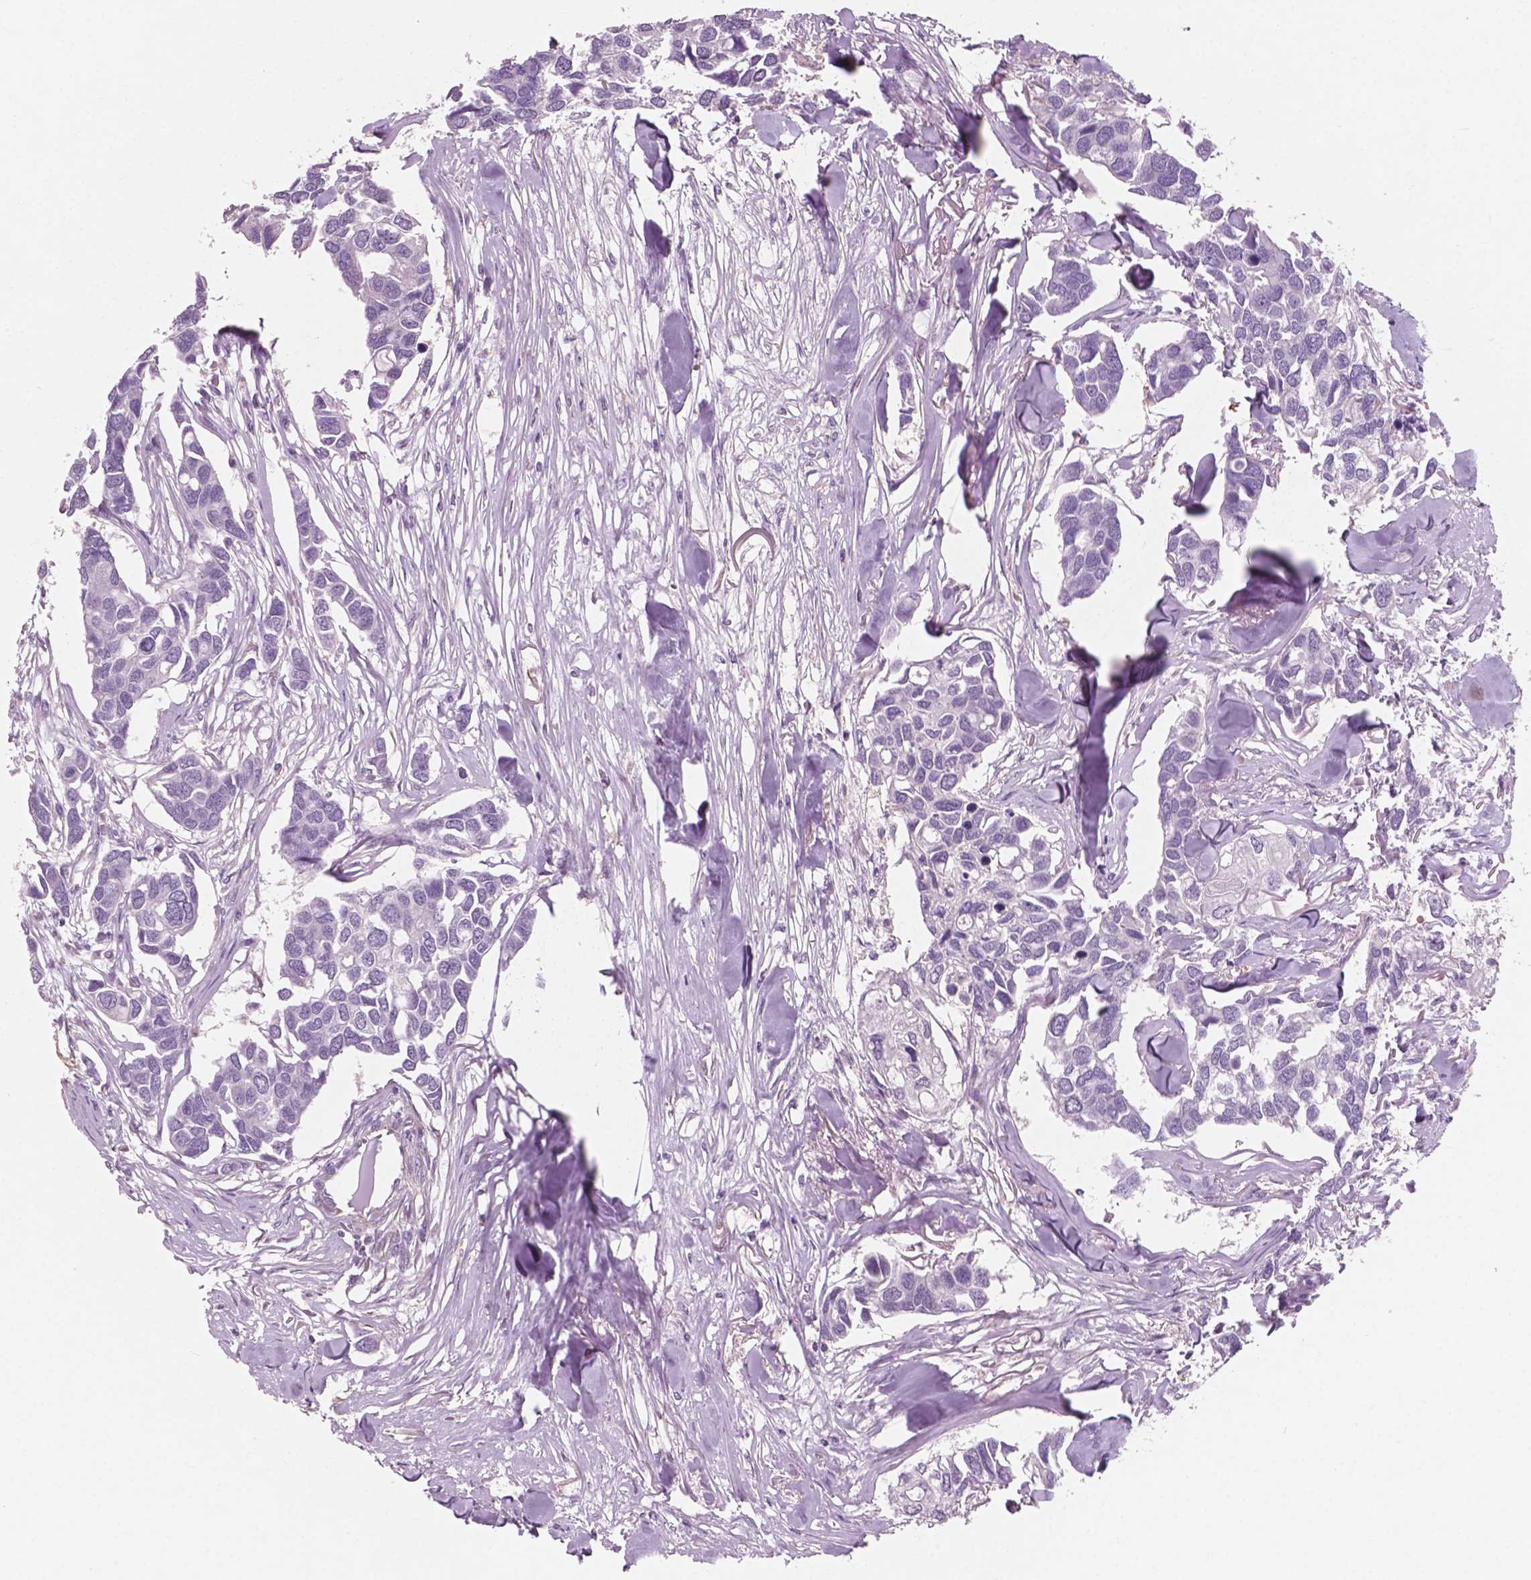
{"staining": {"intensity": "negative", "quantity": "none", "location": "none"}, "tissue": "breast cancer", "cell_type": "Tumor cells", "image_type": "cancer", "snomed": [{"axis": "morphology", "description": "Duct carcinoma"}, {"axis": "topography", "description": "Breast"}], "caption": "DAB immunohistochemical staining of breast cancer (invasive ductal carcinoma) demonstrates no significant staining in tumor cells.", "gene": "AWAT1", "patient": {"sex": "female", "age": 83}}